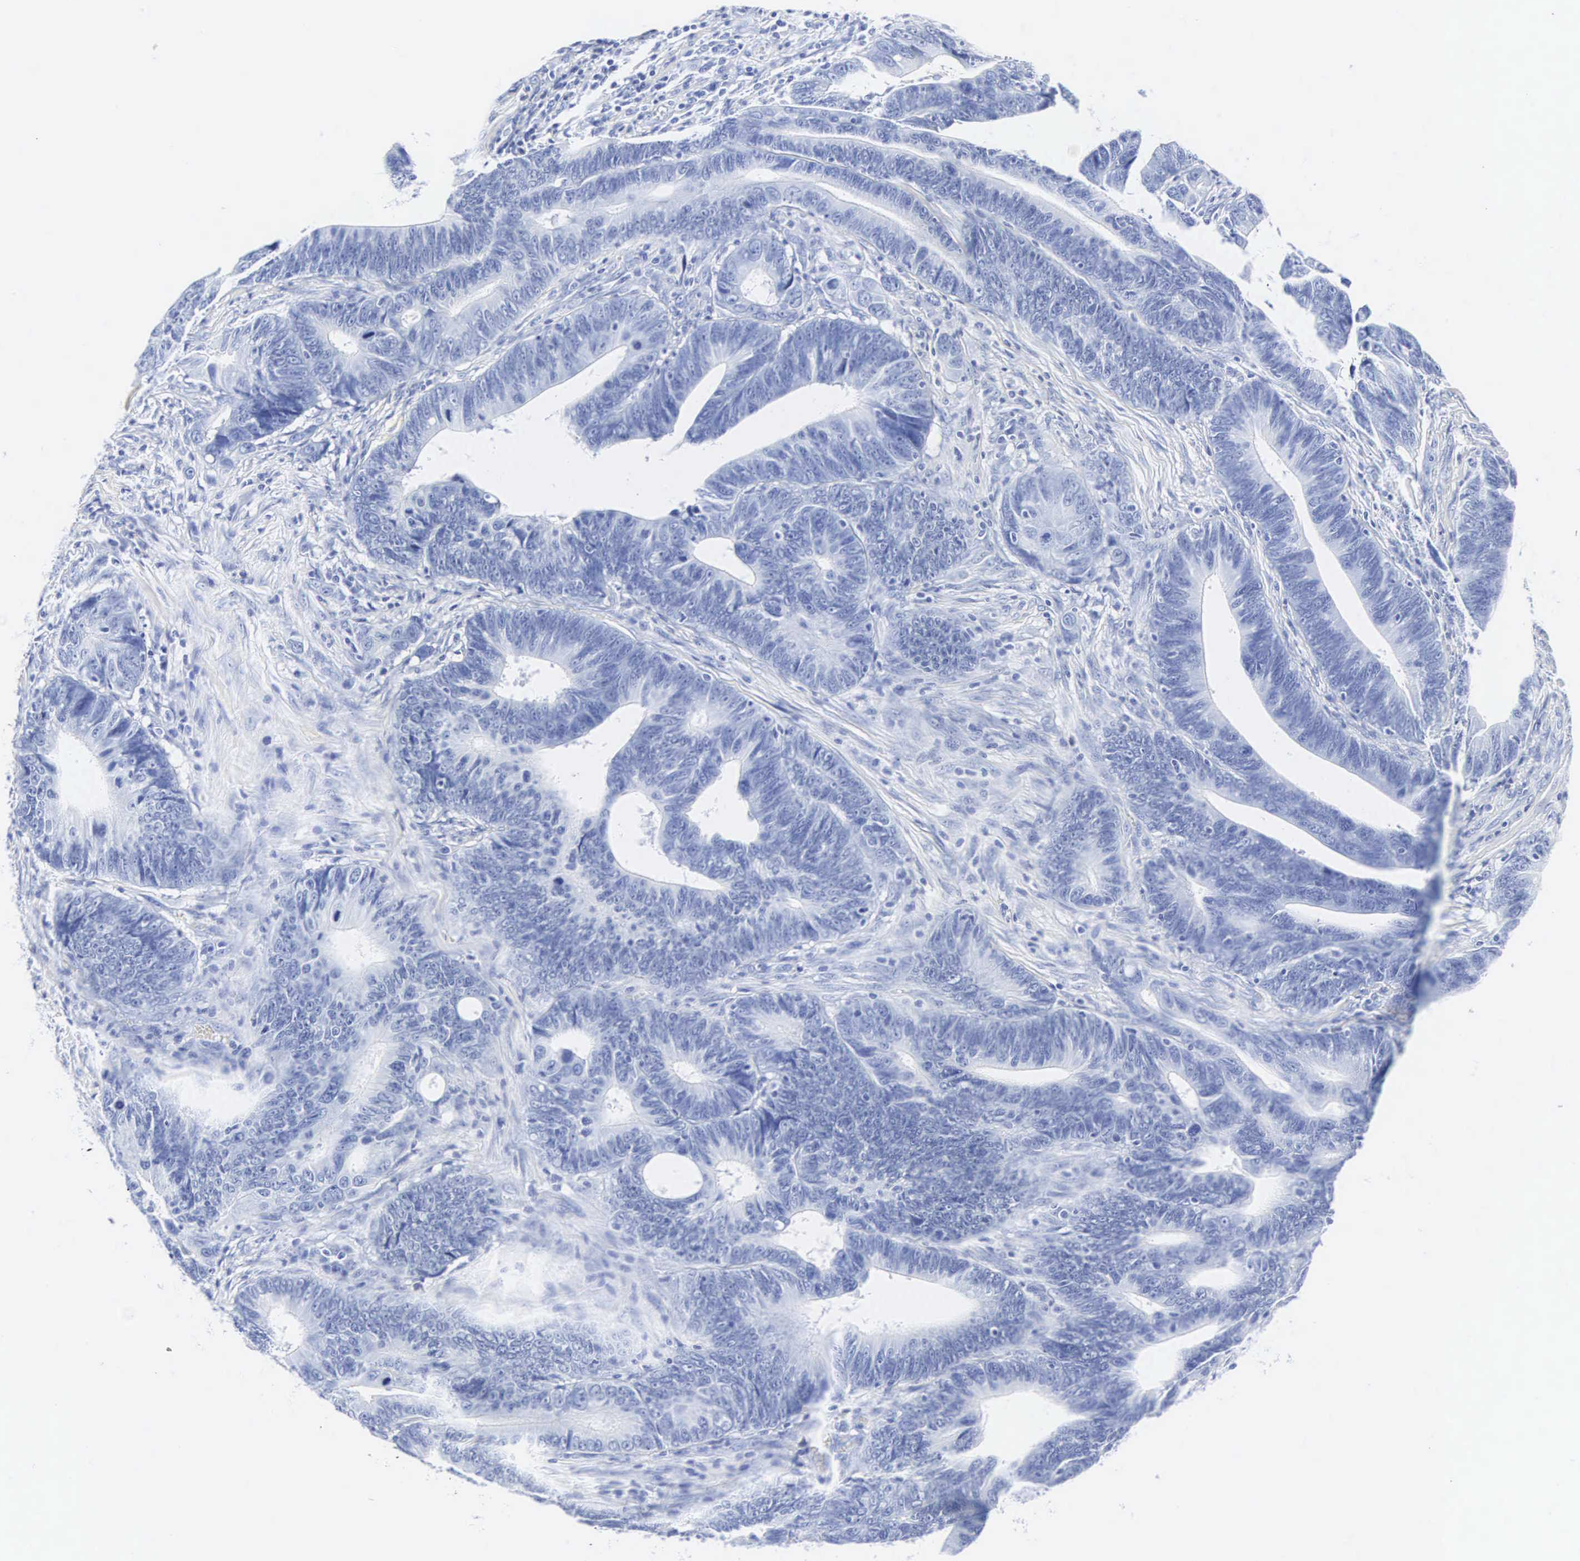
{"staining": {"intensity": "negative", "quantity": "none", "location": "none"}, "tissue": "colorectal cancer", "cell_type": "Tumor cells", "image_type": "cancer", "snomed": [{"axis": "morphology", "description": "Adenocarcinoma, NOS"}, {"axis": "topography", "description": "Colon"}], "caption": "Immunohistochemical staining of human colorectal cancer reveals no significant positivity in tumor cells. The staining is performed using DAB brown chromogen with nuclei counter-stained in using hematoxylin.", "gene": "INS", "patient": {"sex": "female", "age": 78}}